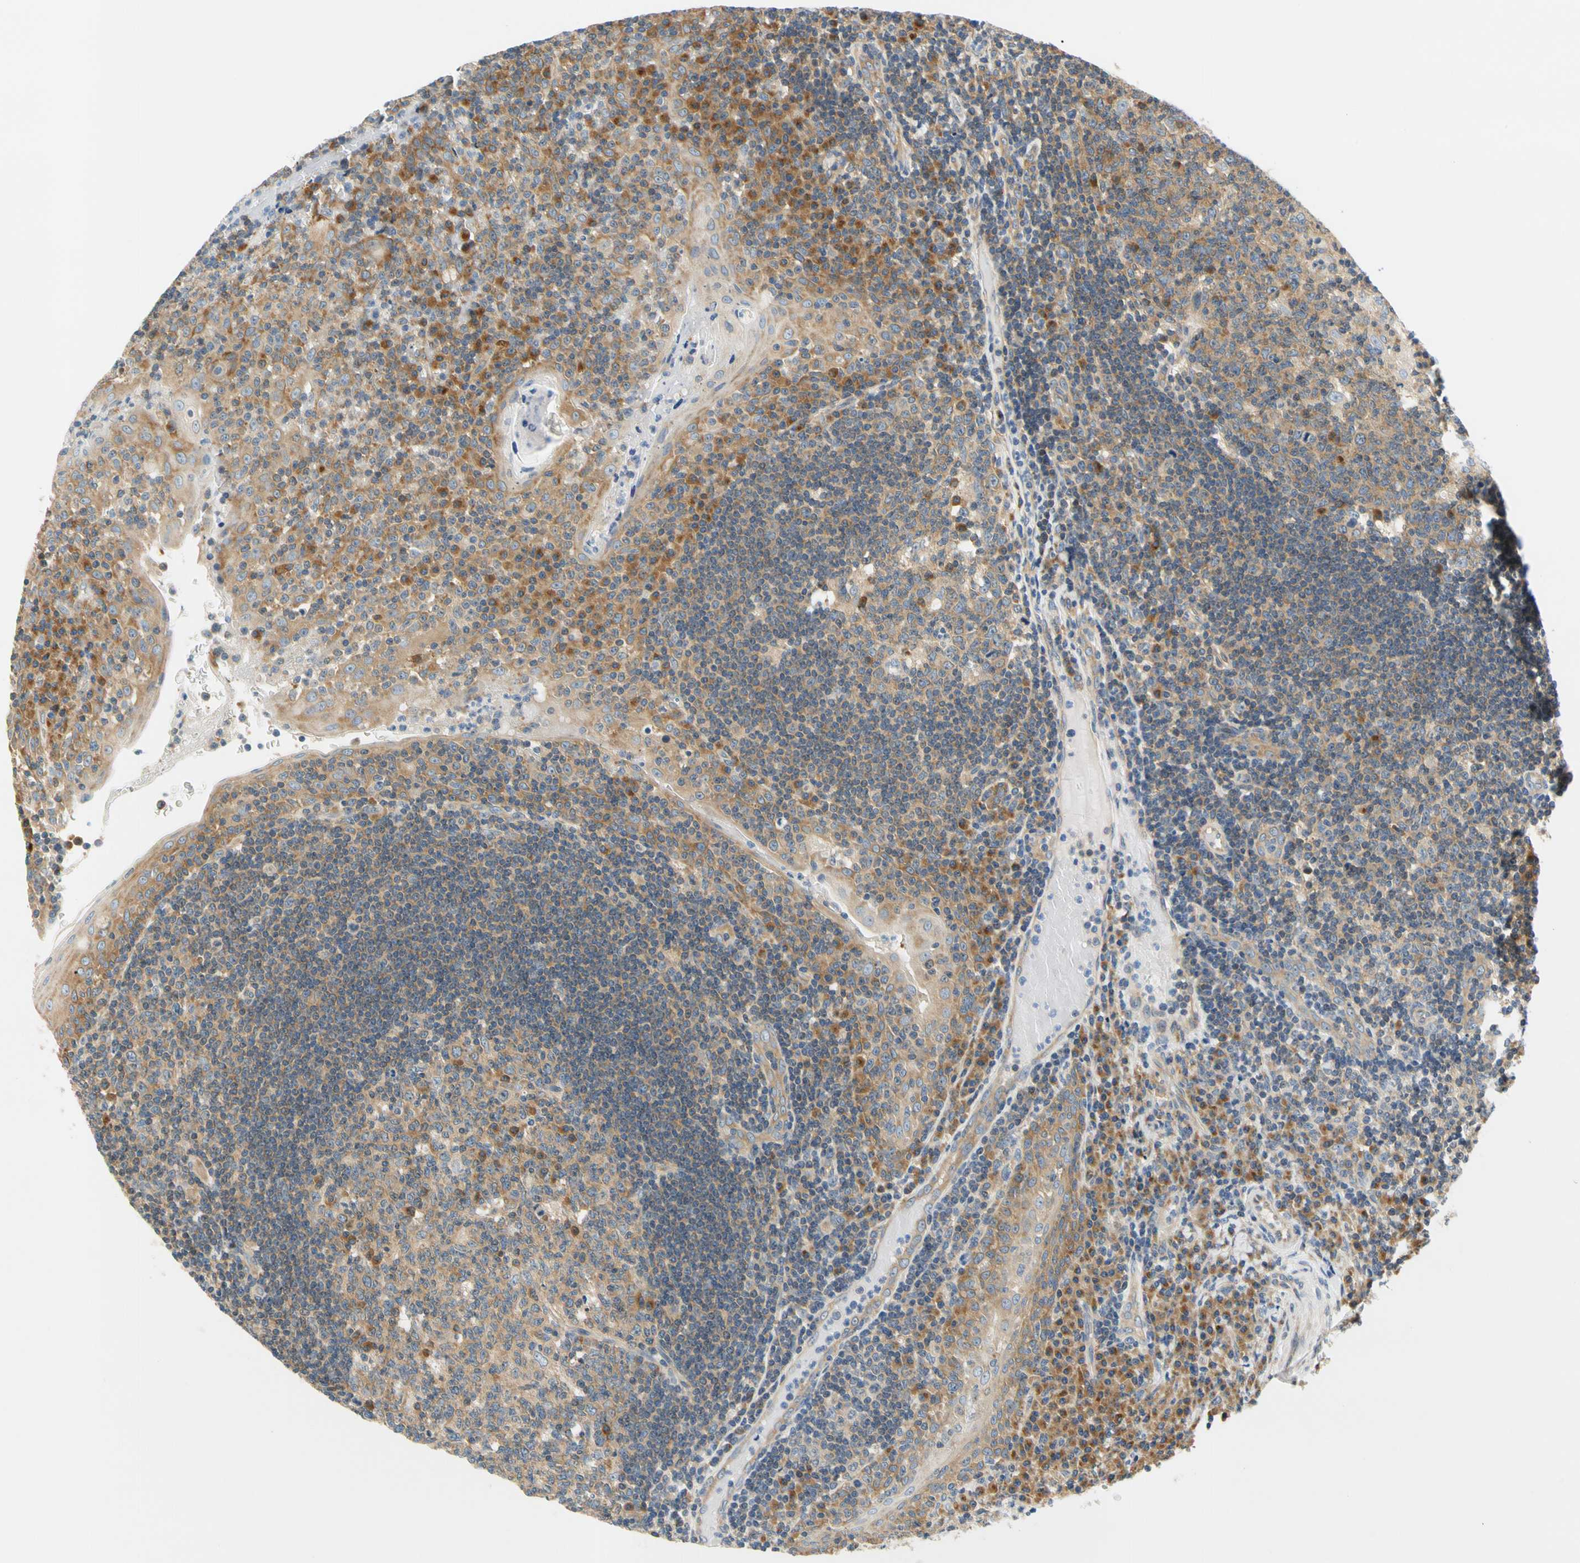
{"staining": {"intensity": "moderate", "quantity": ">75%", "location": "cytoplasmic/membranous"}, "tissue": "tonsil", "cell_type": "Germinal center cells", "image_type": "normal", "snomed": [{"axis": "morphology", "description": "Normal tissue, NOS"}, {"axis": "topography", "description": "Tonsil"}], "caption": "Human tonsil stained for a protein (brown) displays moderate cytoplasmic/membranous positive expression in approximately >75% of germinal center cells.", "gene": "LRRC47", "patient": {"sex": "female", "age": 40}}